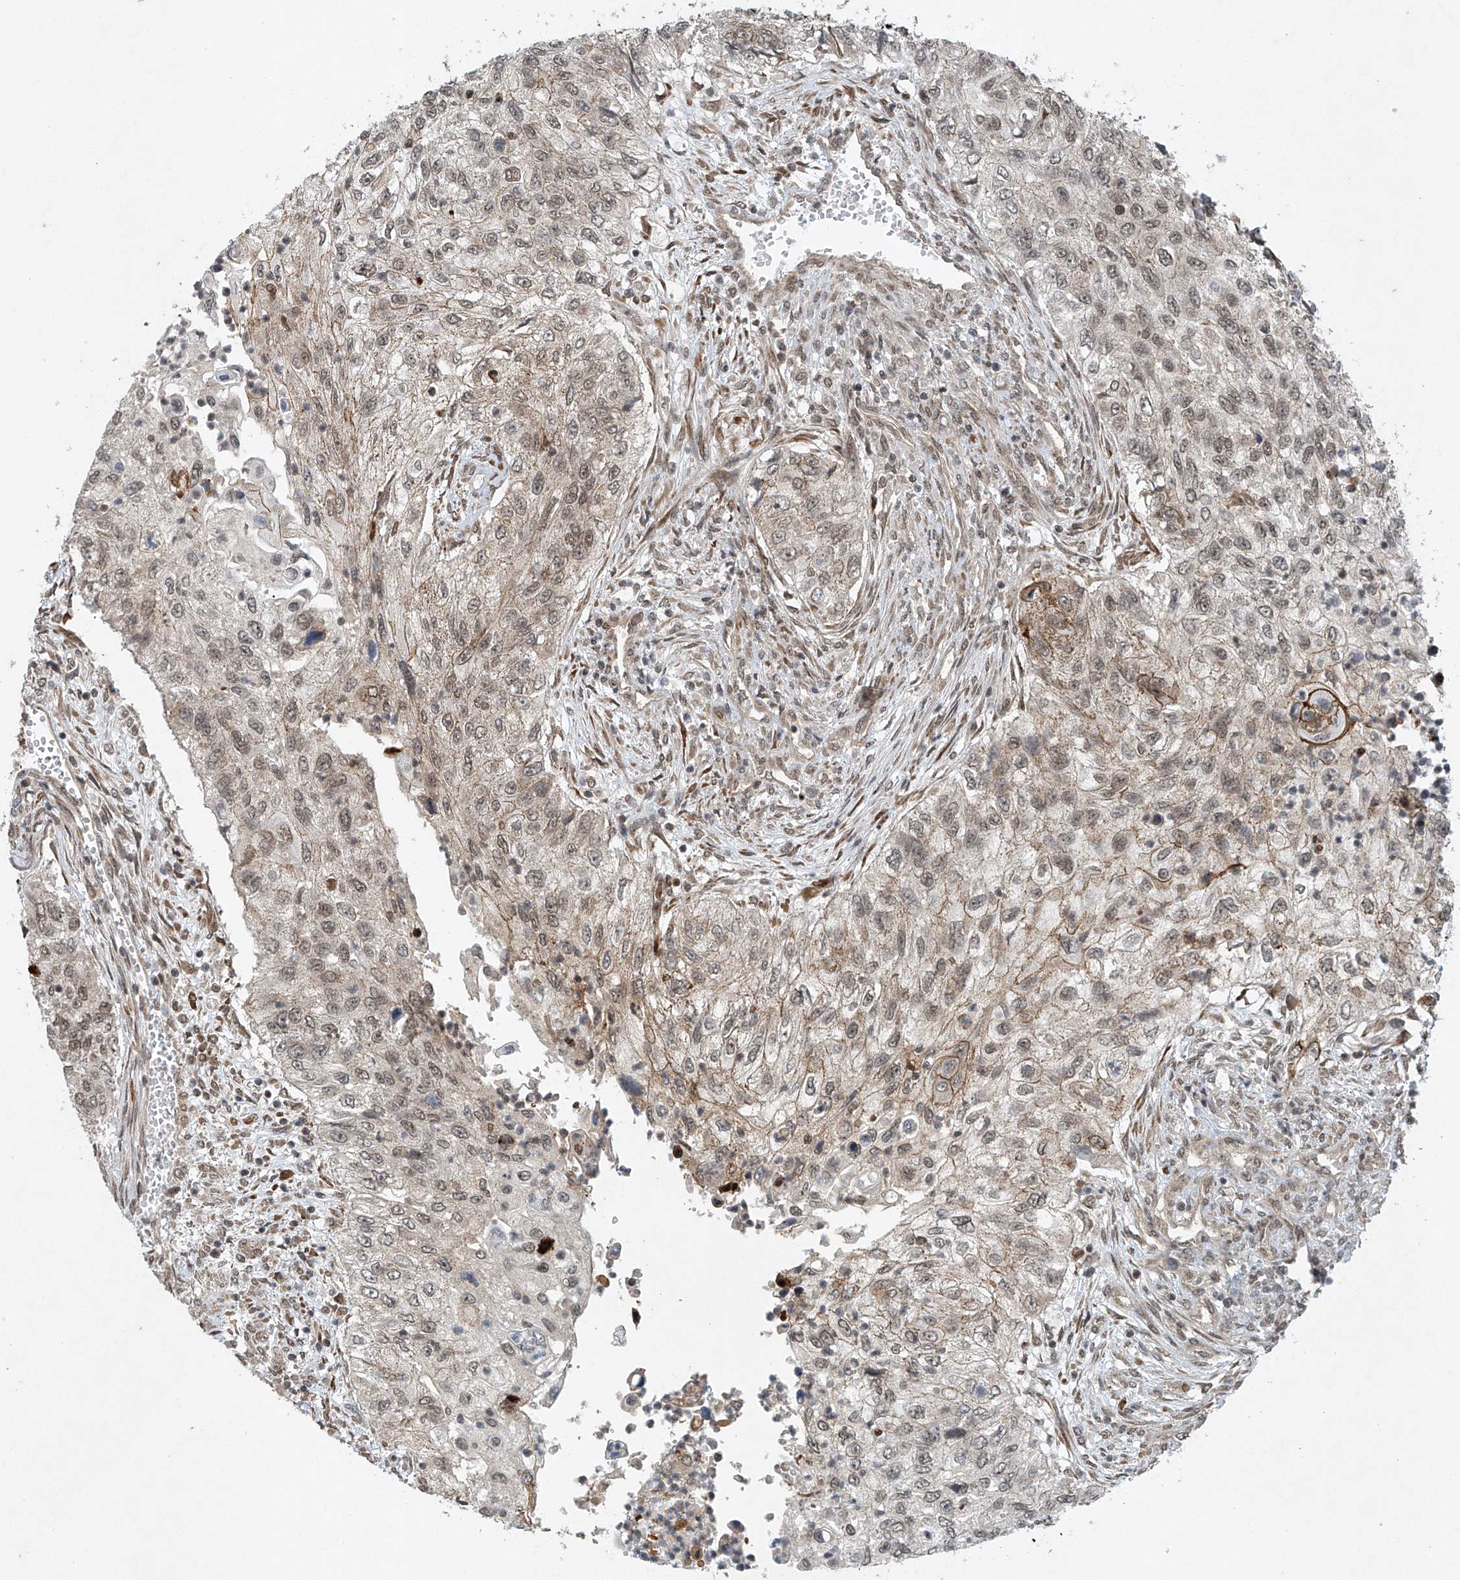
{"staining": {"intensity": "moderate", "quantity": ">75%", "location": "cytoplasmic/membranous,nuclear"}, "tissue": "urothelial cancer", "cell_type": "Tumor cells", "image_type": "cancer", "snomed": [{"axis": "morphology", "description": "Urothelial carcinoma, High grade"}, {"axis": "topography", "description": "Urinary bladder"}], "caption": "Protein staining by immunohistochemistry demonstrates moderate cytoplasmic/membranous and nuclear expression in approximately >75% of tumor cells in high-grade urothelial carcinoma.", "gene": "TAF8", "patient": {"sex": "female", "age": 60}}